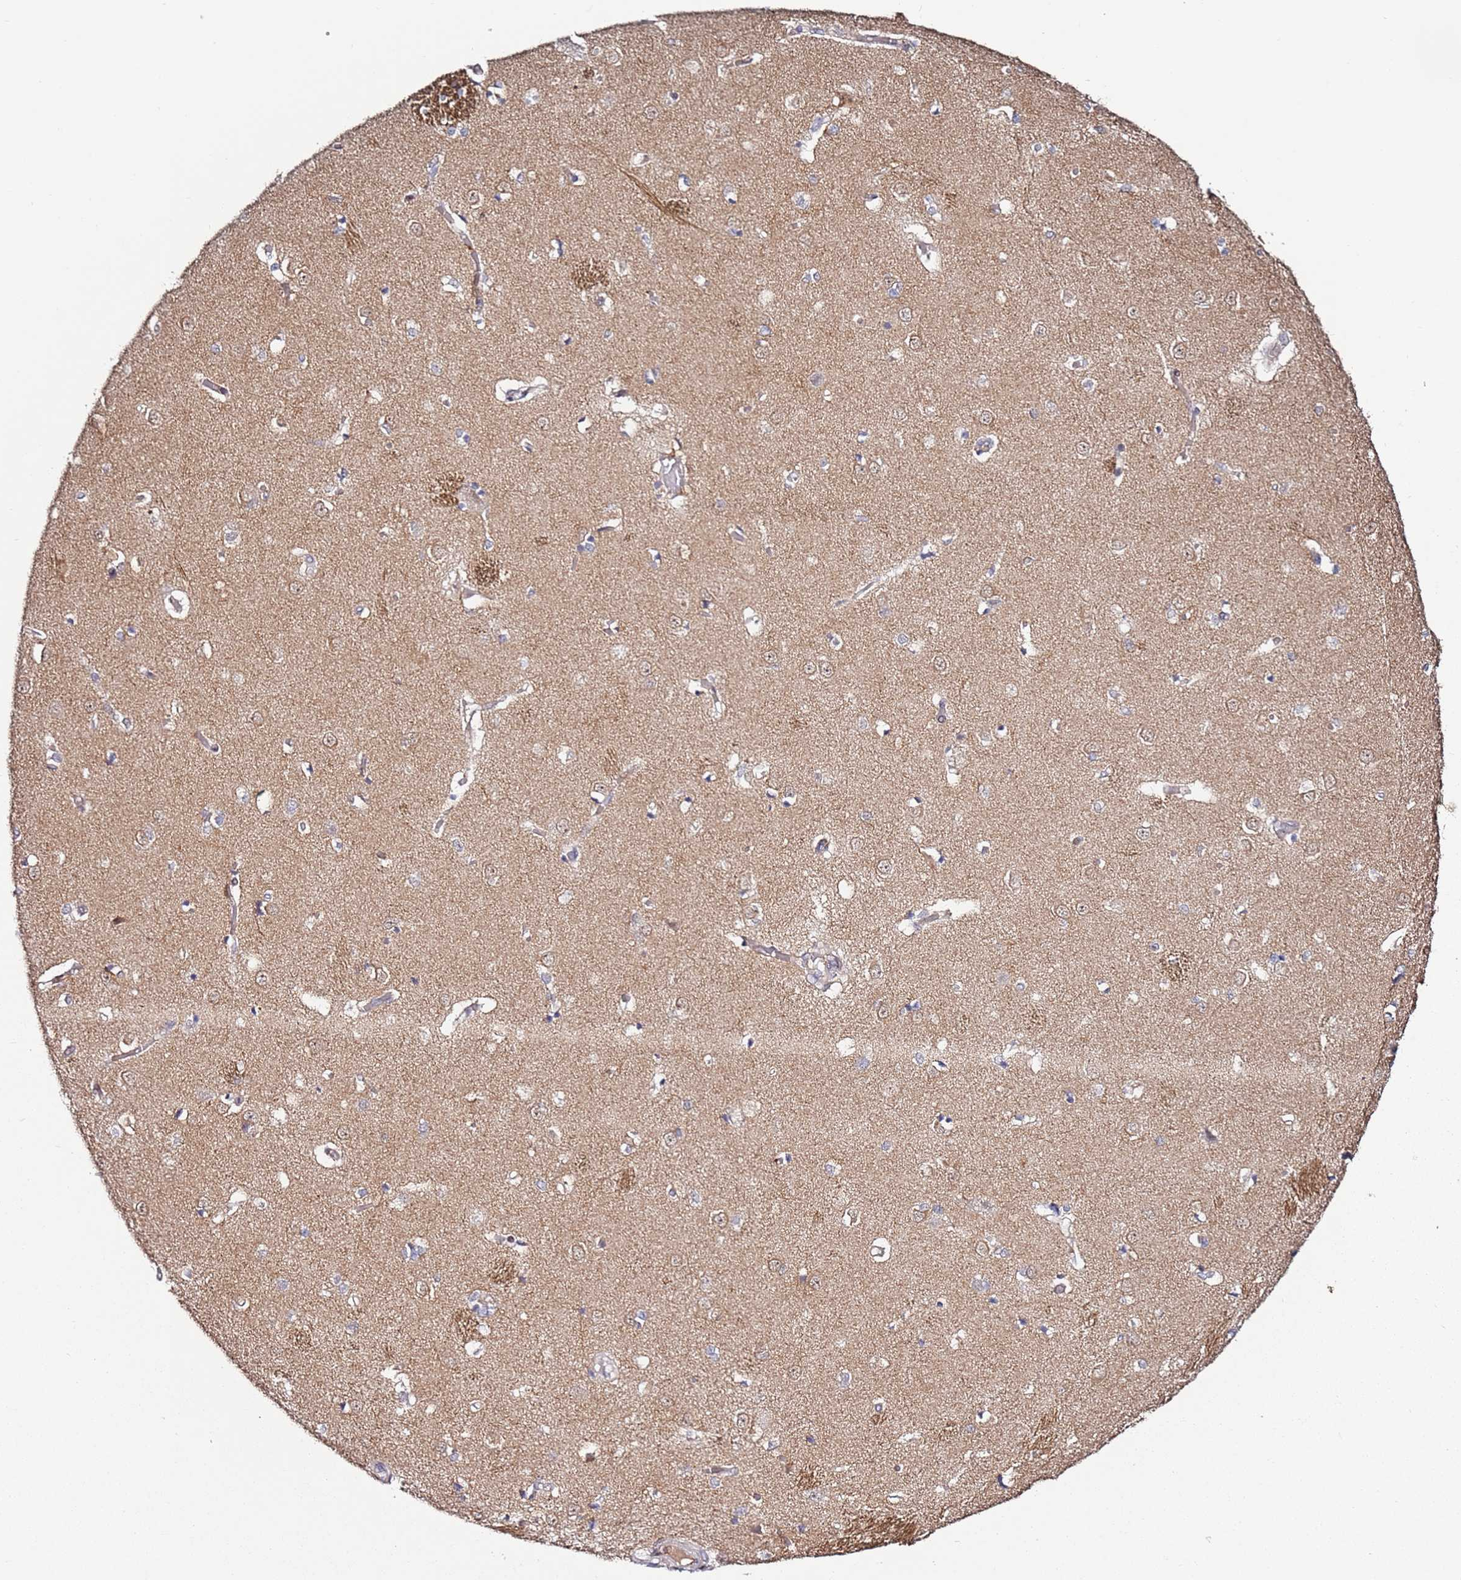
{"staining": {"intensity": "negative", "quantity": "none", "location": "none"}, "tissue": "caudate", "cell_type": "Glial cells", "image_type": "normal", "snomed": [{"axis": "morphology", "description": "Normal tissue, NOS"}, {"axis": "topography", "description": "Lateral ventricle wall"}], "caption": "Immunohistochemistry (IHC) micrograph of unremarkable human caudate stained for a protein (brown), which reveals no positivity in glial cells.", "gene": "DUSP28", "patient": {"sex": "male", "age": 37}}